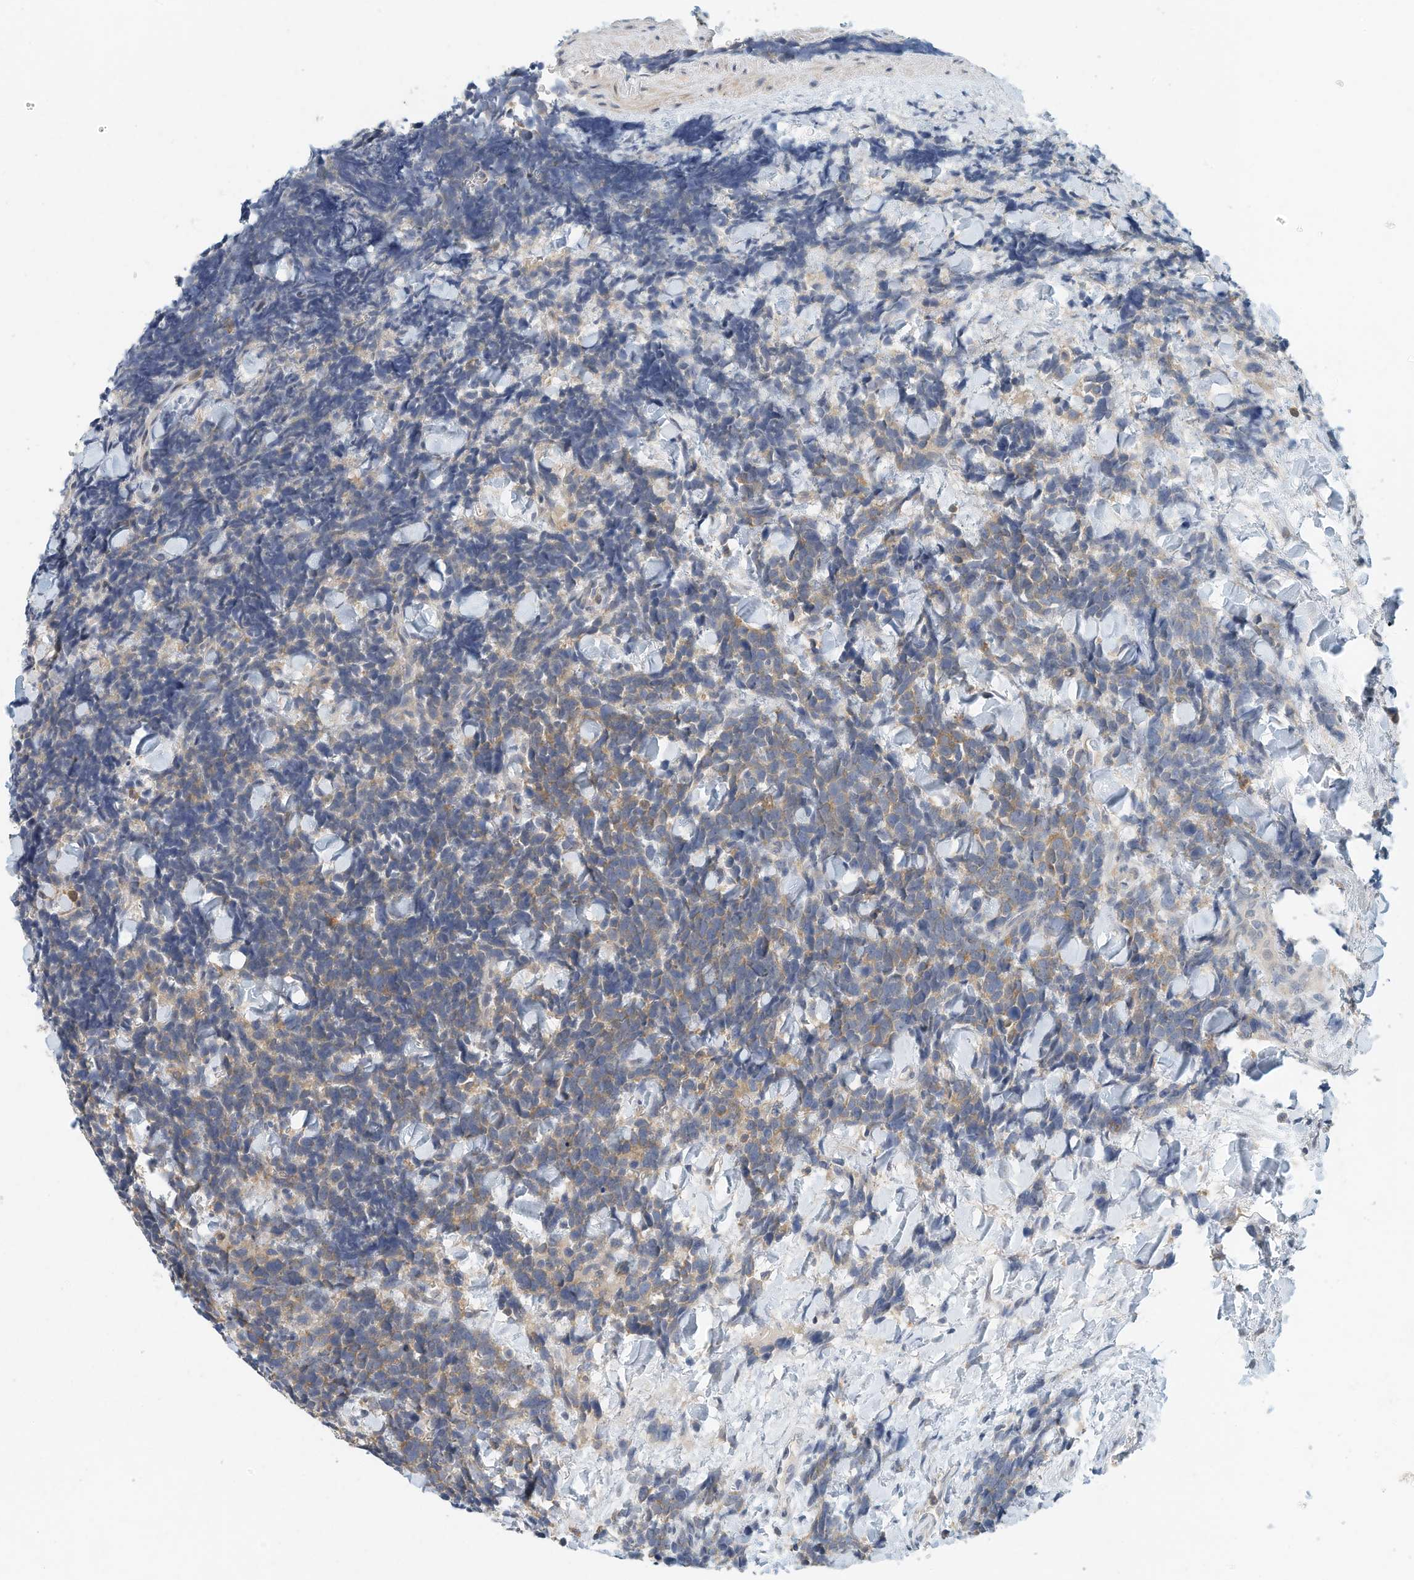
{"staining": {"intensity": "moderate", "quantity": "<25%", "location": "cytoplasmic/membranous"}, "tissue": "urothelial cancer", "cell_type": "Tumor cells", "image_type": "cancer", "snomed": [{"axis": "morphology", "description": "Urothelial carcinoma, High grade"}, {"axis": "topography", "description": "Urinary bladder"}], "caption": "Immunohistochemistry (IHC) photomicrograph of high-grade urothelial carcinoma stained for a protein (brown), which exhibits low levels of moderate cytoplasmic/membranous positivity in approximately <25% of tumor cells.", "gene": "MICAL1", "patient": {"sex": "female", "age": 82}}